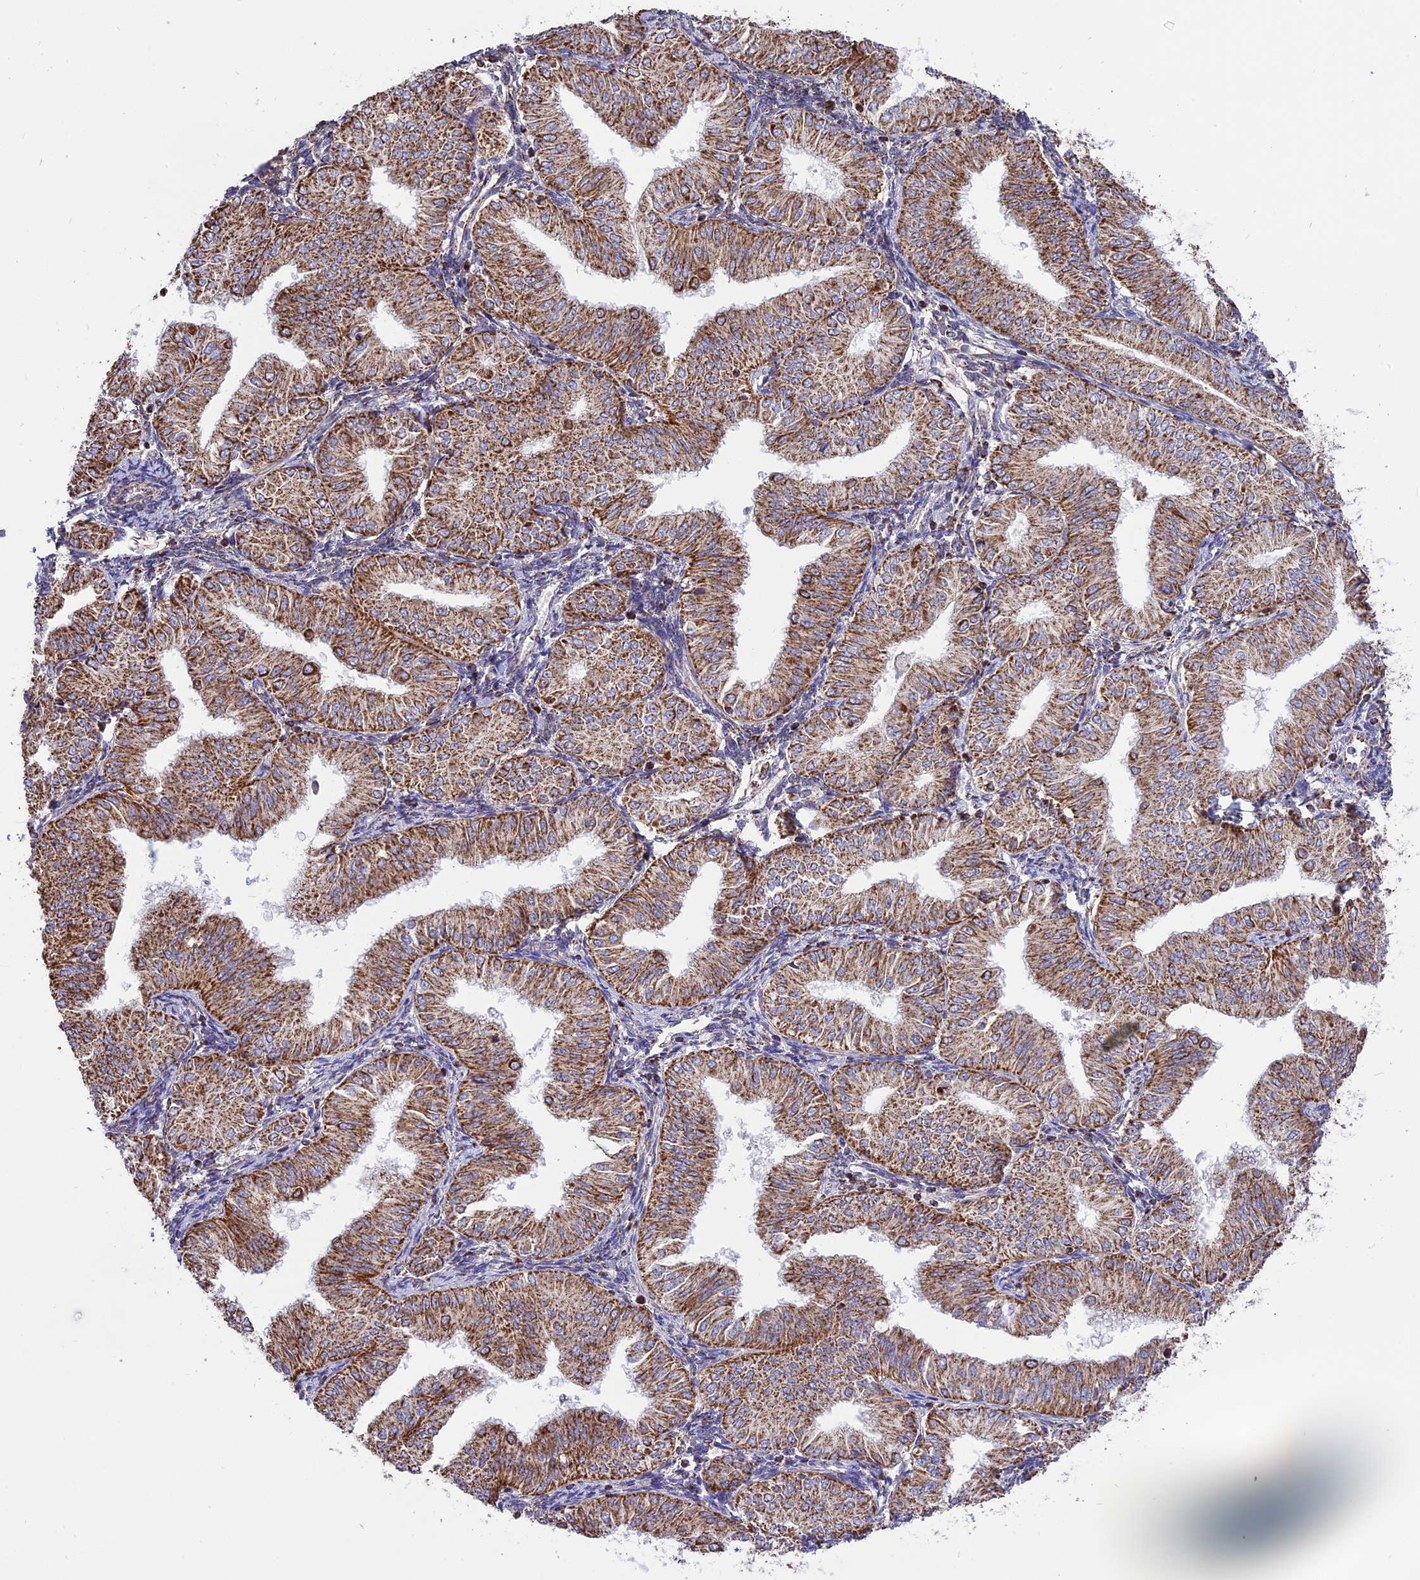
{"staining": {"intensity": "strong", "quantity": ">75%", "location": "cytoplasmic/membranous"}, "tissue": "endometrial cancer", "cell_type": "Tumor cells", "image_type": "cancer", "snomed": [{"axis": "morphology", "description": "Normal tissue, NOS"}, {"axis": "morphology", "description": "Adenocarcinoma, NOS"}, {"axis": "topography", "description": "Endometrium"}], "caption": "Immunohistochemical staining of human endometrial cancer (adenocarcinoma) demonstrates high levels of strong cytoplasmic/membranous staining in approximately >75% of tumor cells.", "gene": "TTC4", "patient": {"sex": "female", "age": 53}}